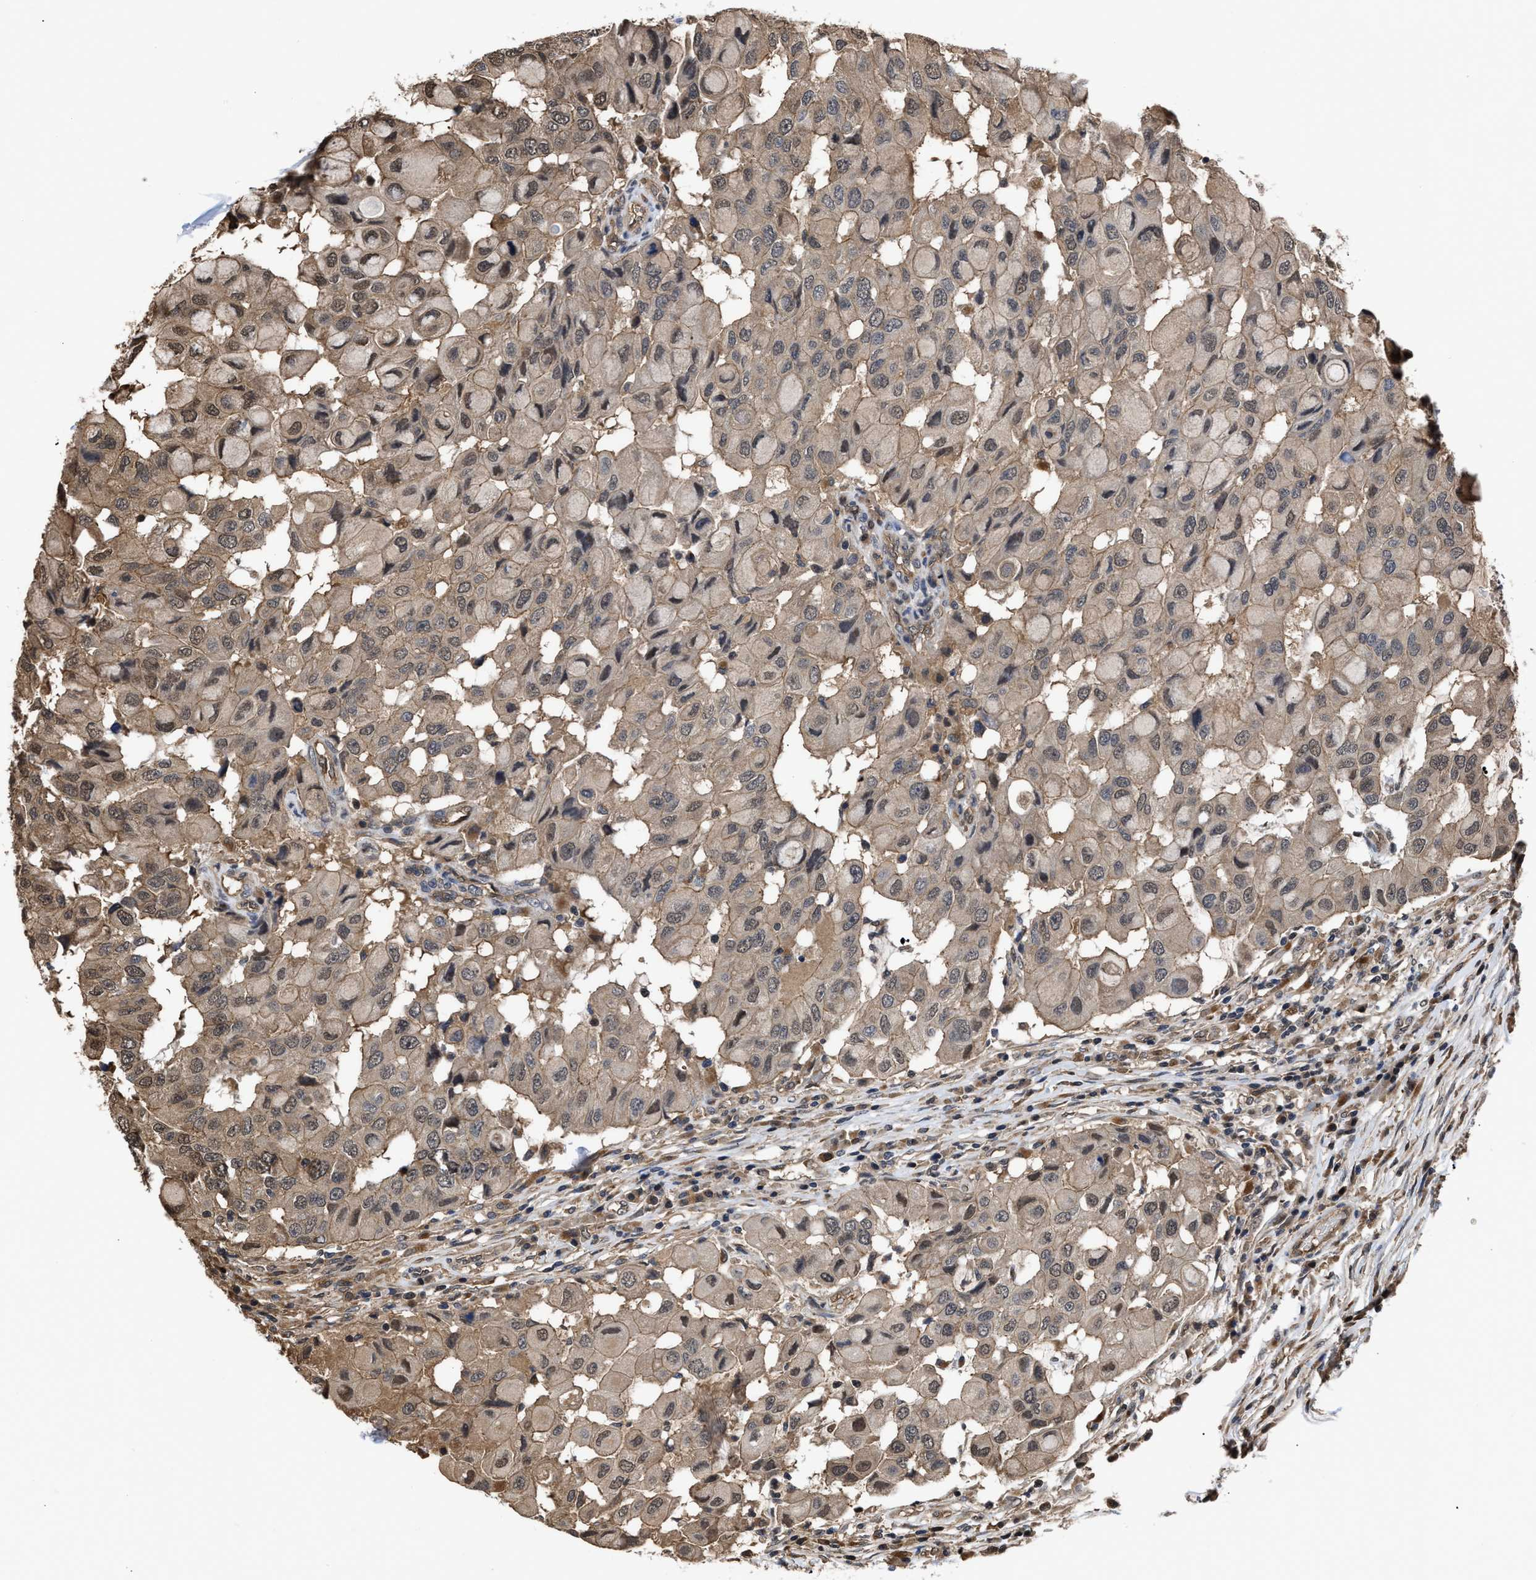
{"staining": {"intensity": "weak", "quantity": "25%-75%", "location": "cytoplasmic/membranous,nuclear"}, "tissue": "breast cancer", "cell_type": "Tumor cells", "image_type": "cancer", "snomed": [{"axis": "morphology", "description": "Duct carcinoma"}, {"axis": "topography", "description": "Breast"}], "caption": "Breast cancer tissue shows weak cytoplasmic/membranous and nuclear staining in about 25%-75% of tumor cells, visualized by immunohistochemistry.", "gene": "SCAI", "patient": {"sex": "female", "age": 27}}